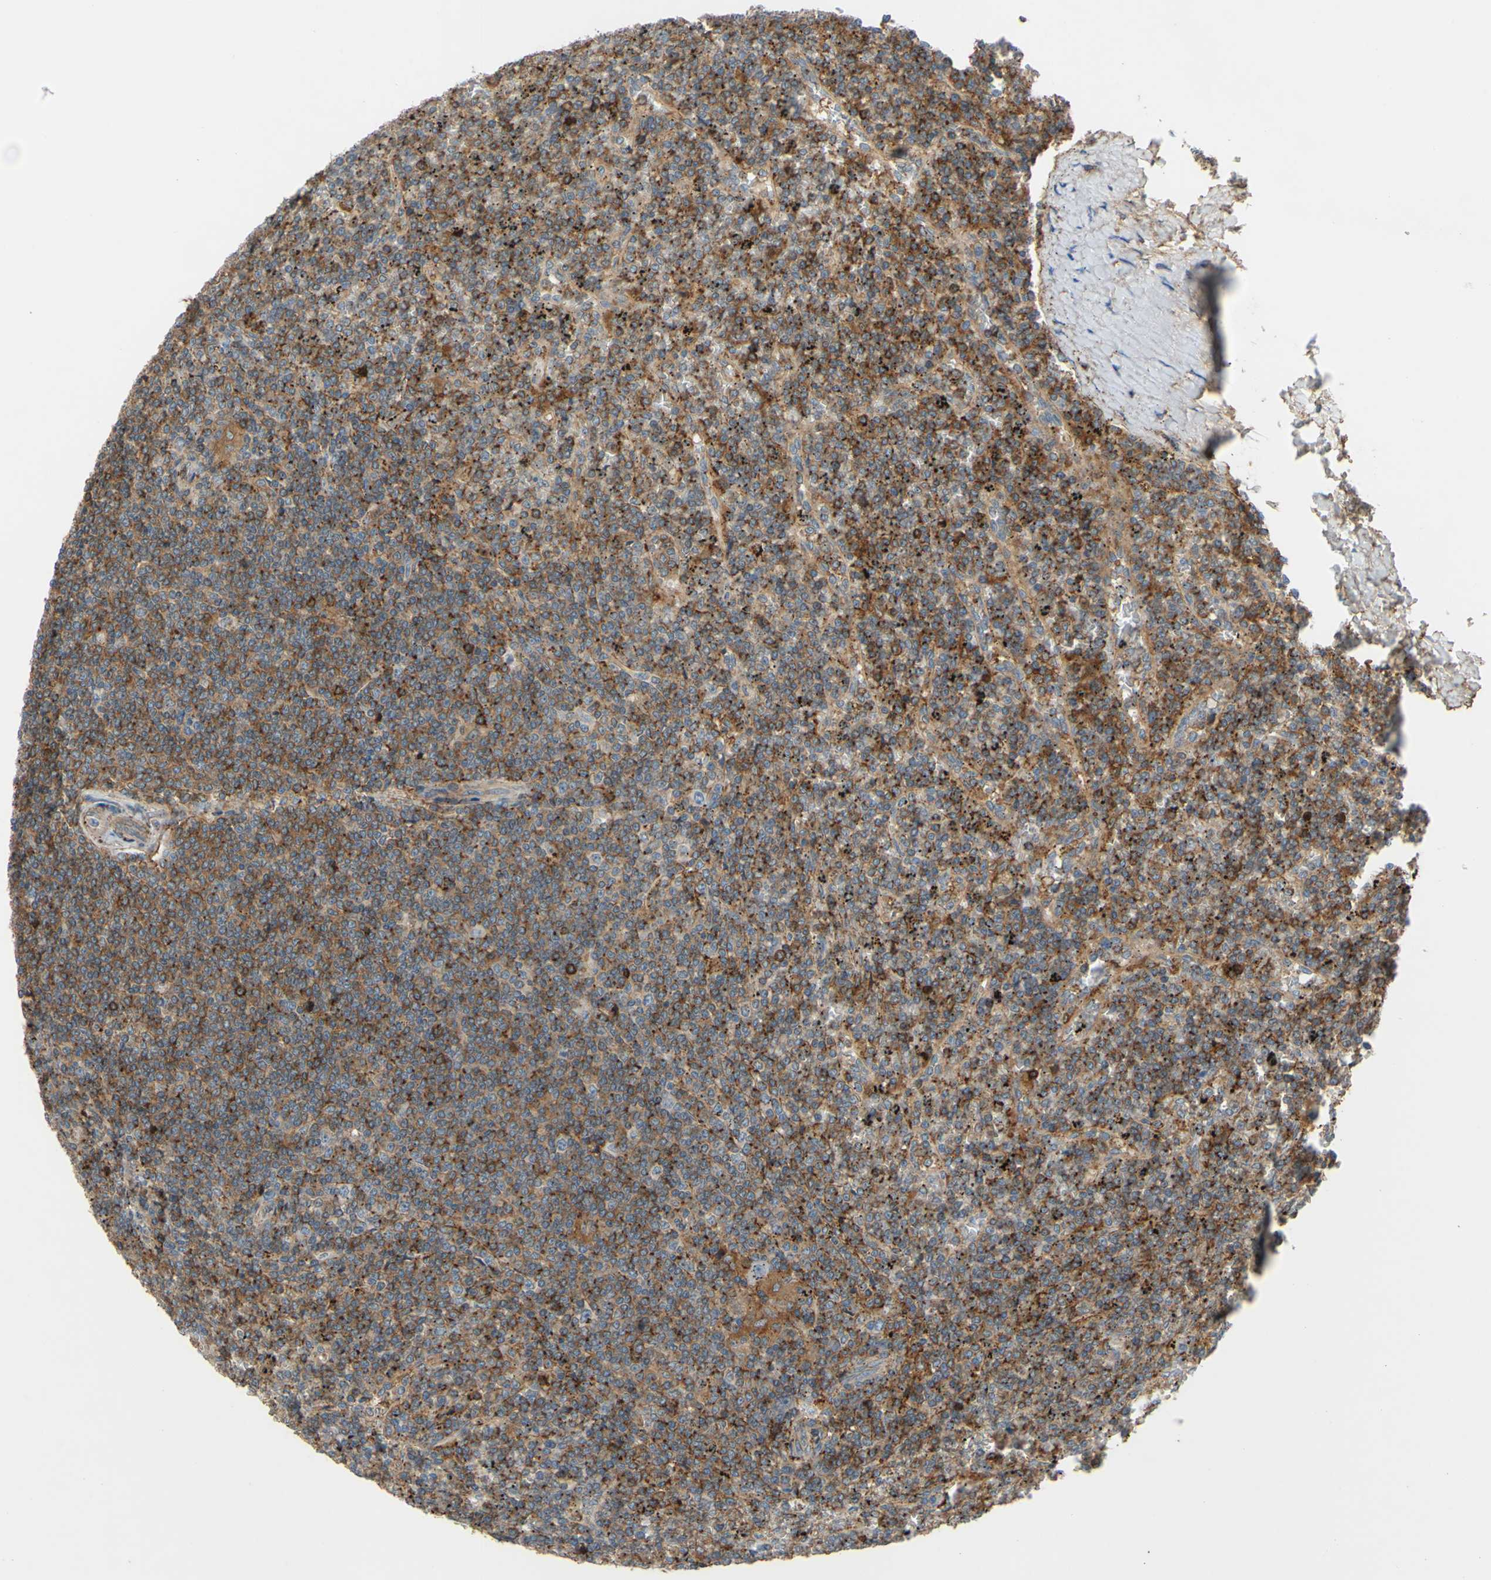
{"staining": {"intensity": "moderate", "quantity": "25%-75%", "location": "cytoplasmic/membranous"}, "tissue": "lymphoma", "cell_type": "Tumor cells", "image_type": "cancer", "snomed": [{"axis": "morphology", "description": "Malignant lymphoma, non-Hodgkin's type, Low grade"}, {"axis": "topography", "description": "Spleen"}], "caption": "Moderate cytoplasmic/membranous expression is seen in approximately 25%-75% of tumor cells in lymphoma.", "gene": "POR", "patient": {"sex": "female", "age": 19}}